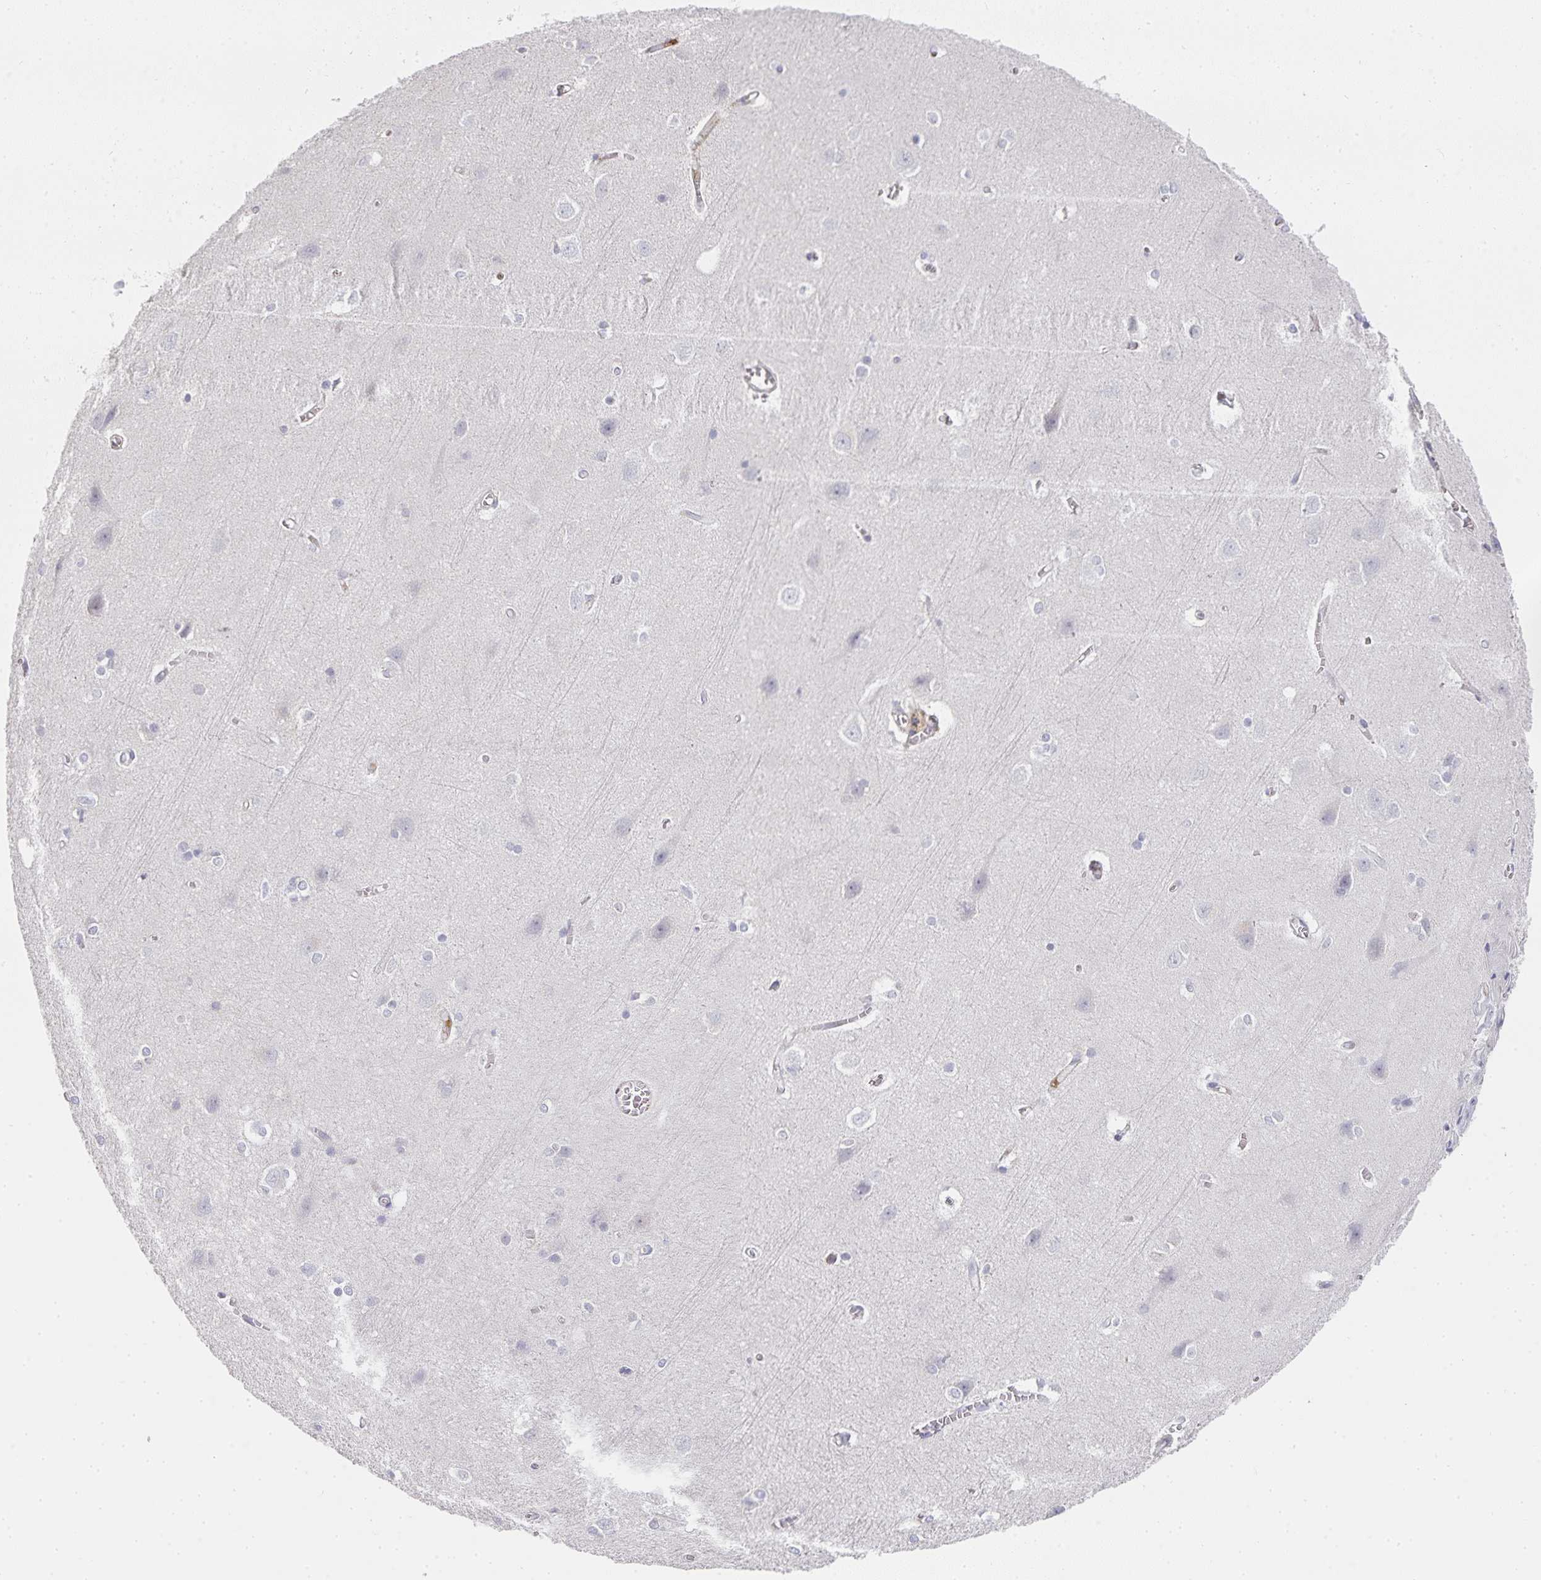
{"staining": {"intensity": "negative", "quantity": "none", "location": "none"}, "tissue": "cerebral cortex", "cell_type": "Endothelial cells", "image_type": "normal", "snomed": [{"axis": "morphology", "description": "Normal tissue, NOS"}, {"axis": "topography", "description": "Cerebral cortex"}], "caption": "A high-resolution image shows immunohistochemistry (IHC) staining of unremarkable cerebral cortex, which shows no significant expression in endothelial cells.", "gene": "GATA3", "patient": {"sex": "male", "age": 37}}